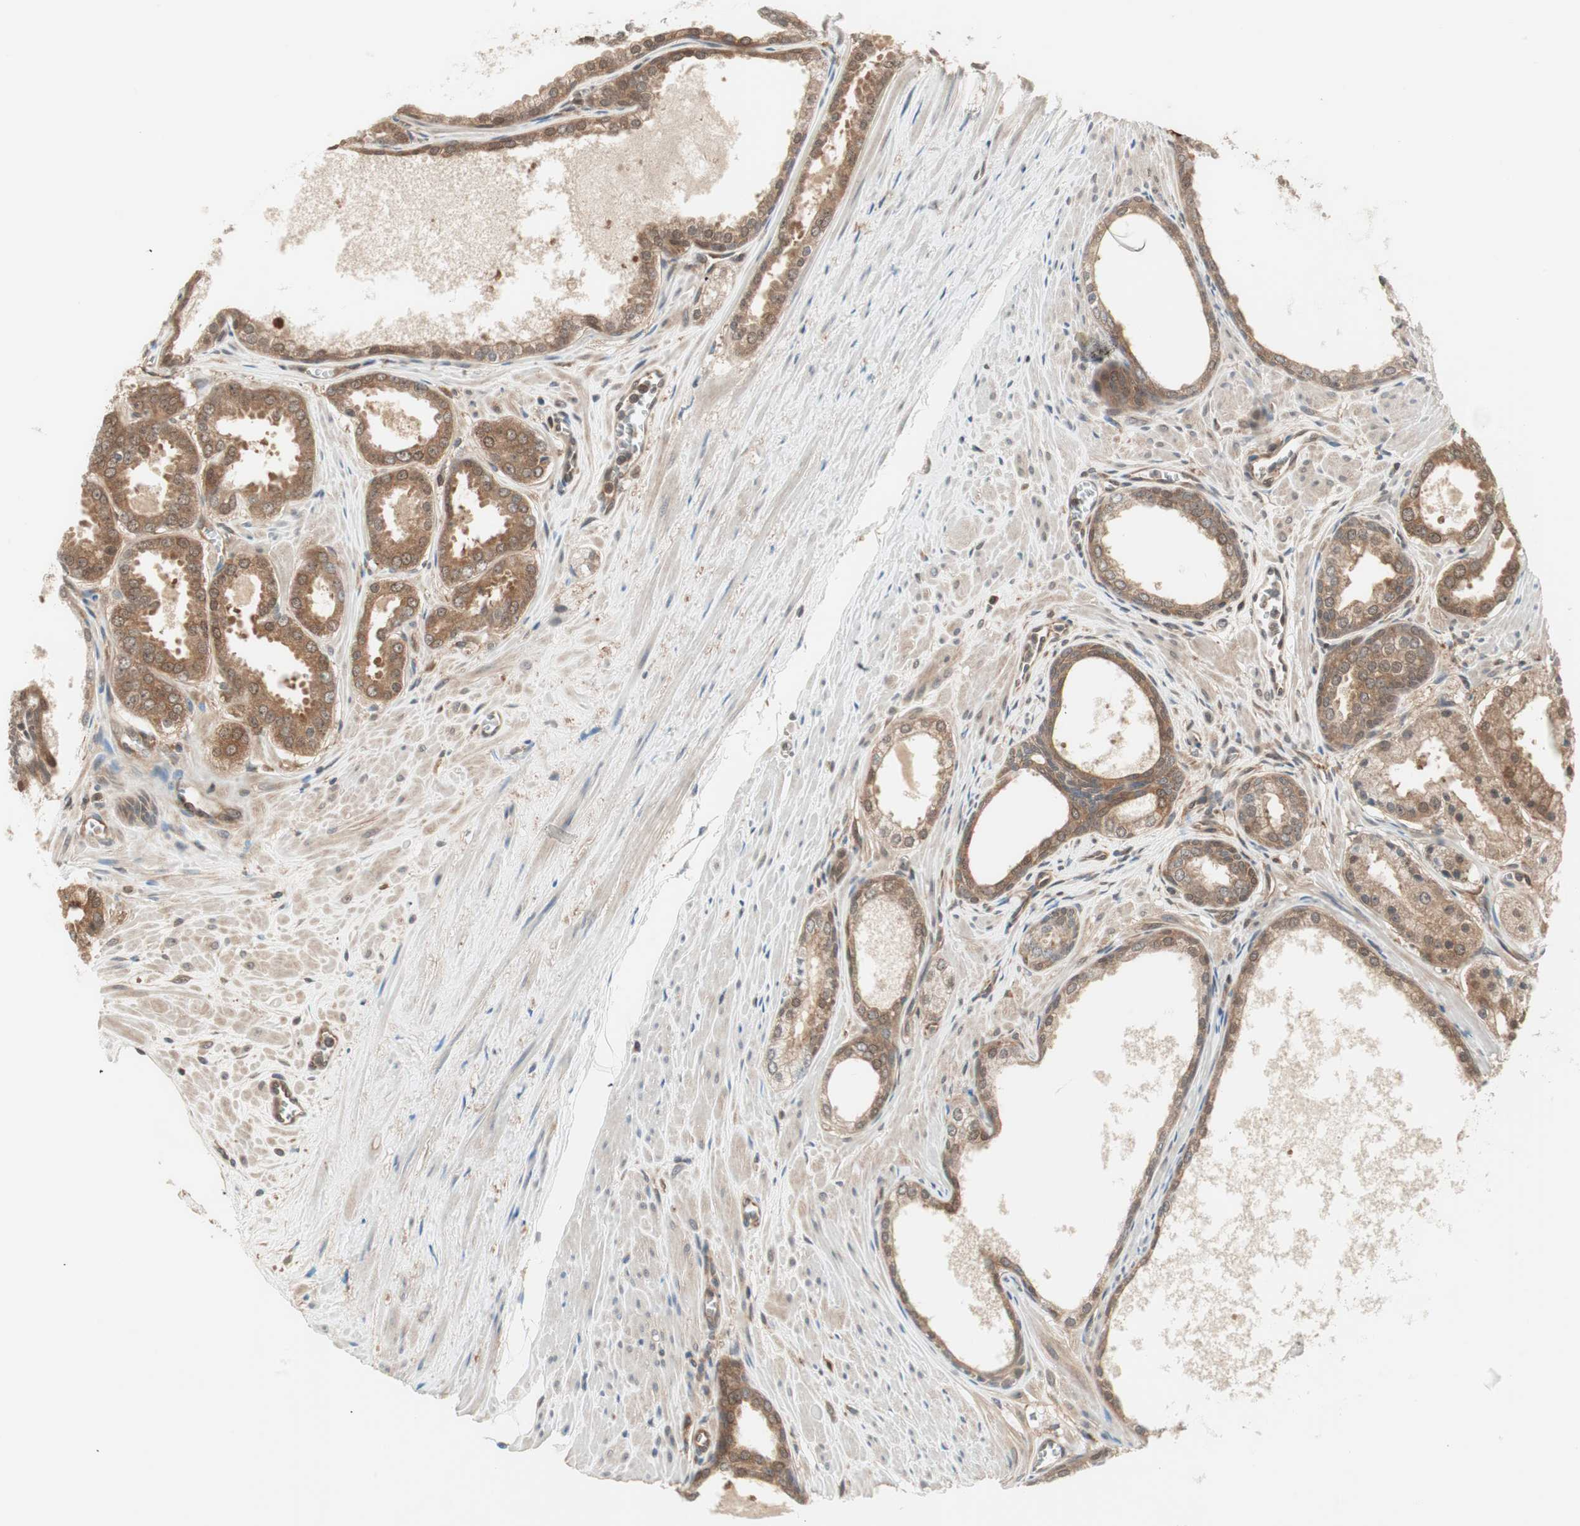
{"staining": {"intensity": "moderate", "quantity": ">75%", "location": "cytoplasmic/membranous"}, "tissue": "prostate cancer", "cell_type": "Tumor cells", "image_type": "cancer", "snomed": [{"axis": "morphology", "description": "Adenocarcinoma, Low grade"}, {"axis": "topography", "description": "Prostate"}], "caption": "Tumor cells demonstrate moderate cytoplasmic/membranous positivity in approximately >75% of cells in adenocarcinoma (low-grade) (prostate). (brown staining indicates protein expression, while blue staining denotes nuclei).", "gene": "GALT", "patient": {"sex": "male", "age": 57}}